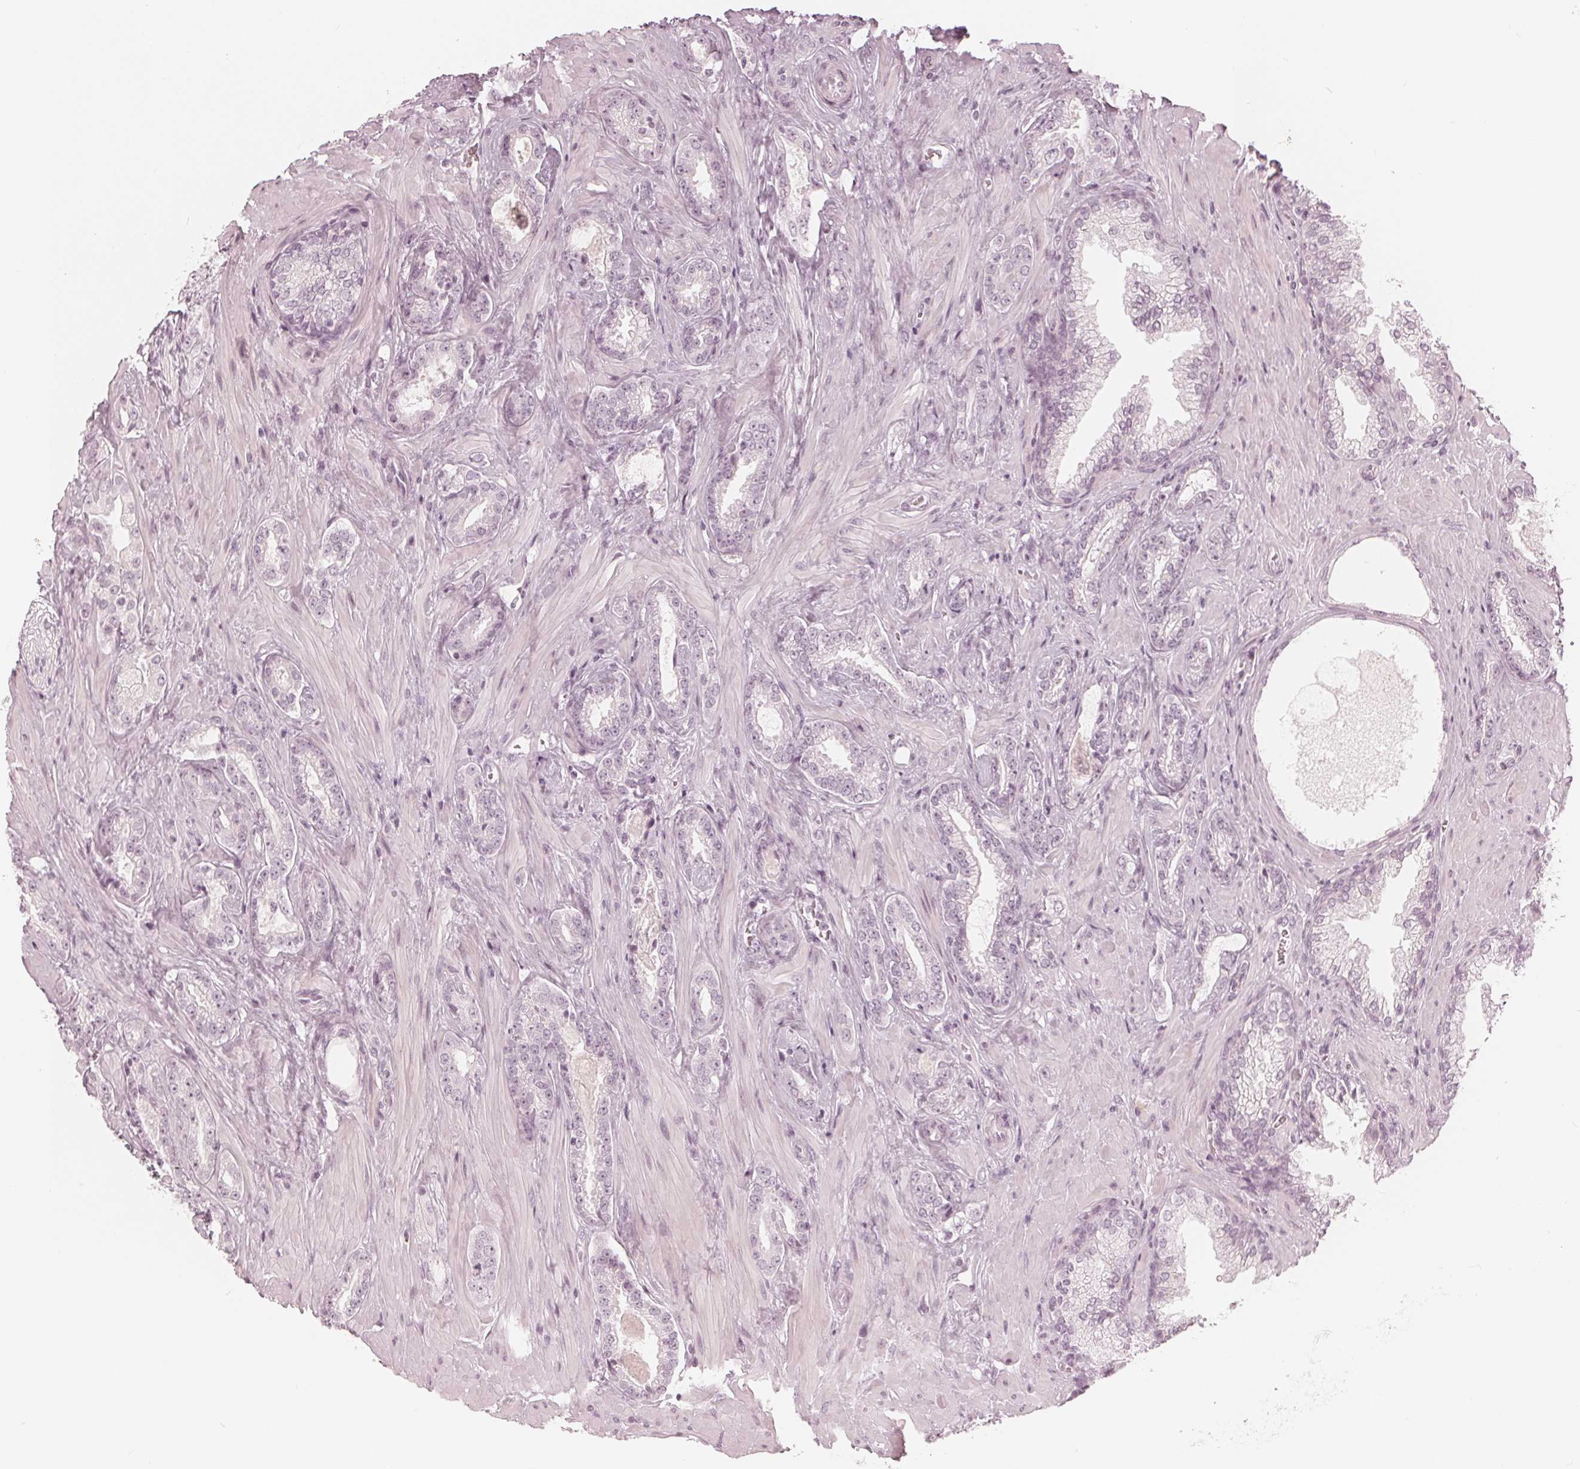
{"staining": {"intensity": "negative", "quantity": "none", "location": "none"}, "tissue": "prostate cancer", "cell_type": "Tumor cells", "image_type": "cancer", "snomed": [{"axis": "morphology", "description": "Adenocarcinoma, Low grade"}, {"axis": "topography", "description": "Prostate"}], "caption": "The immunohistochemistry (IHC) histopathology image has no significant expression in tumor cells of prostate cancer (low-grade adenocarcinoma) tissue.", "gene": "PAEP", "patient": {"sex": "male", "age": 61}}